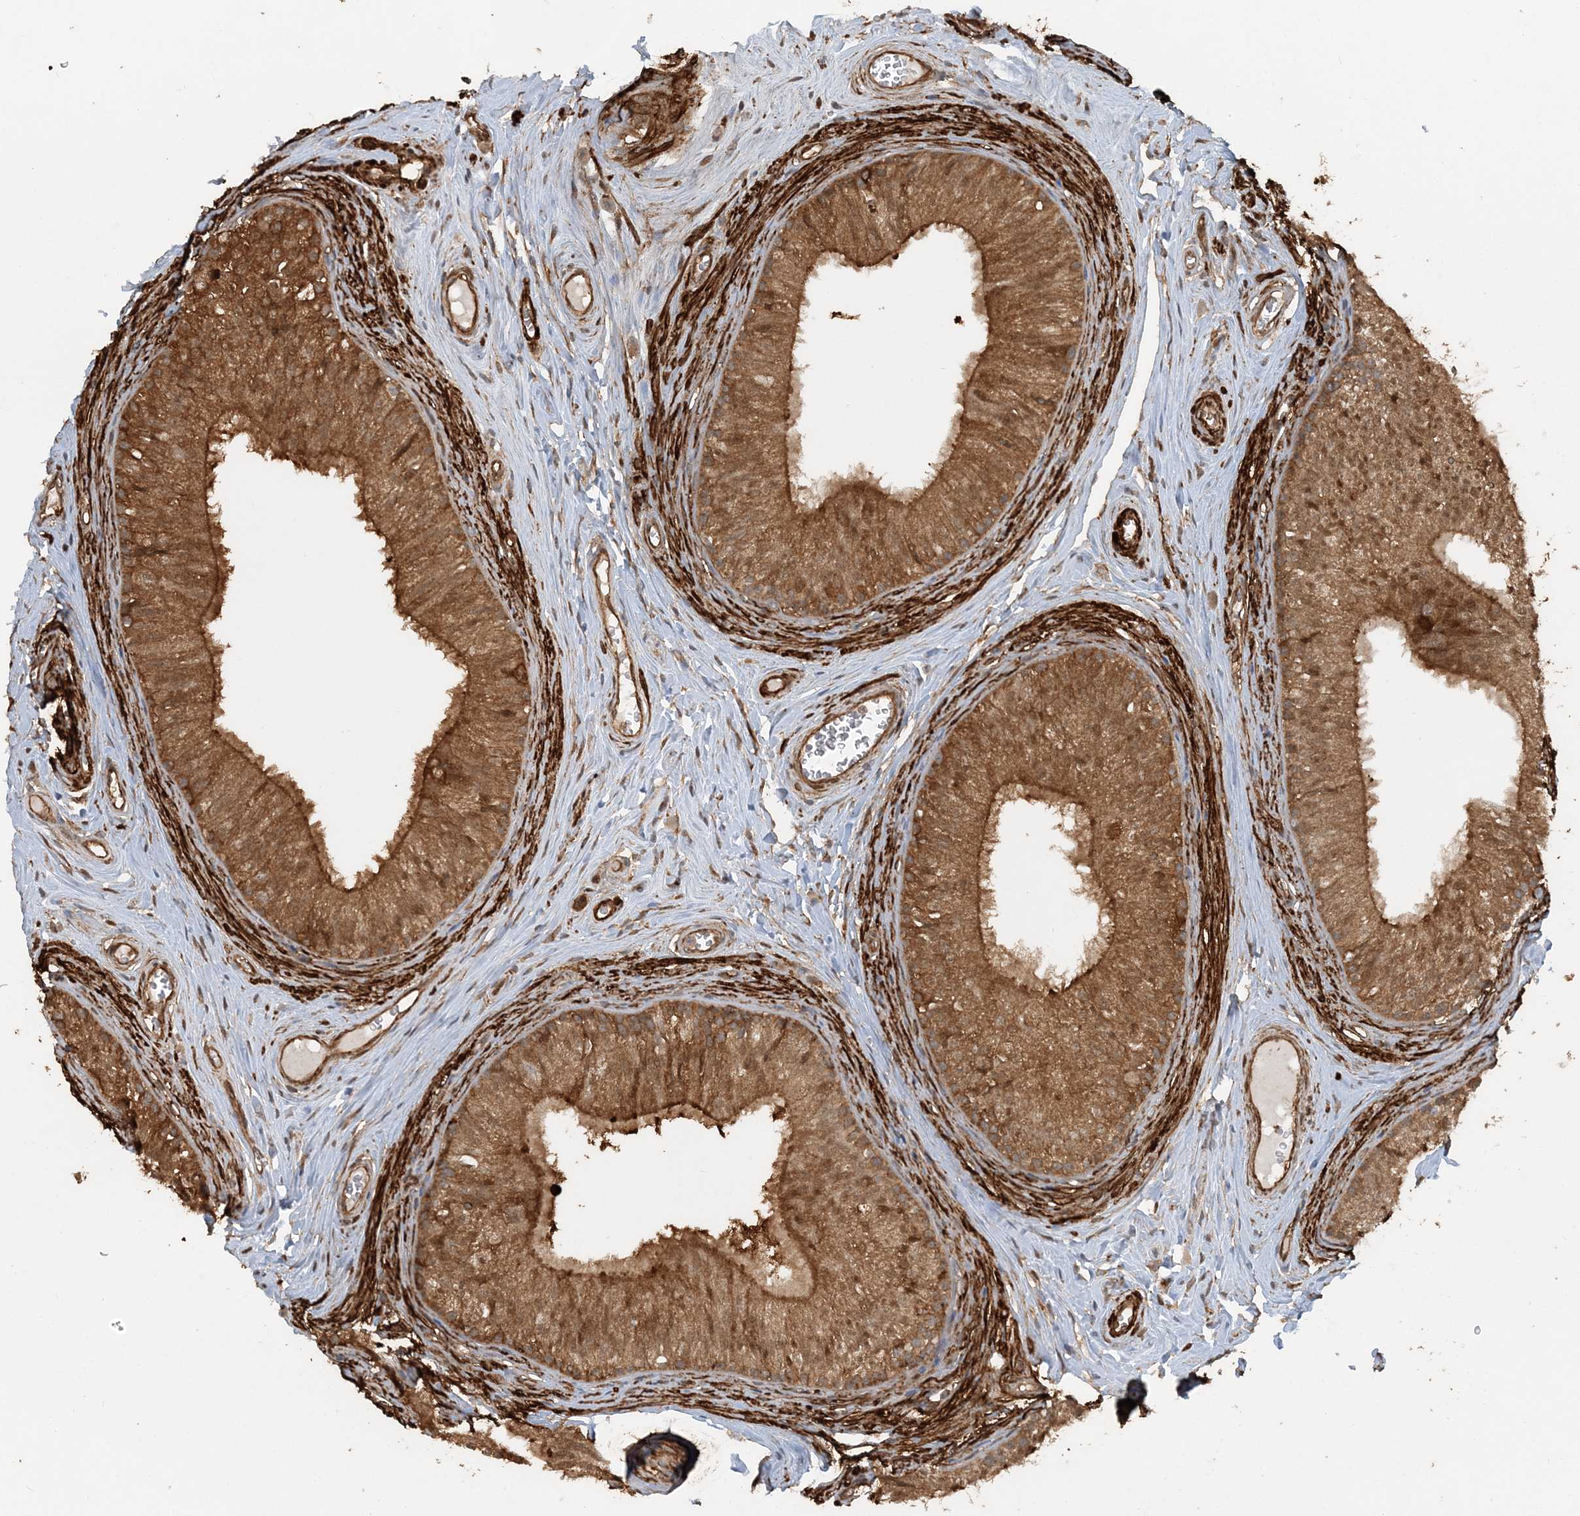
{"staining": {"intensity": "strong", "quantity": ">75%", "location": "cytoplasmic/membranous"}, "tissue": "epididymis", "cell_type": "Glandular cells", "image_type": "normal", "snomed": [{"axis": "morphology", "description": "Normal tissue, NOS"}, {"axis": "topography", "description": "Epididymis"}], "caption": "Protein analysis of unremarkable epididymis shows strong cytoplasmic/membranous positivity in approximately >75% of glandular cells. (Brightfield microscopy of DAB IHC at high magnification).", "gene": "DSTN", "patient": {"sex": "male", "age": 46}}